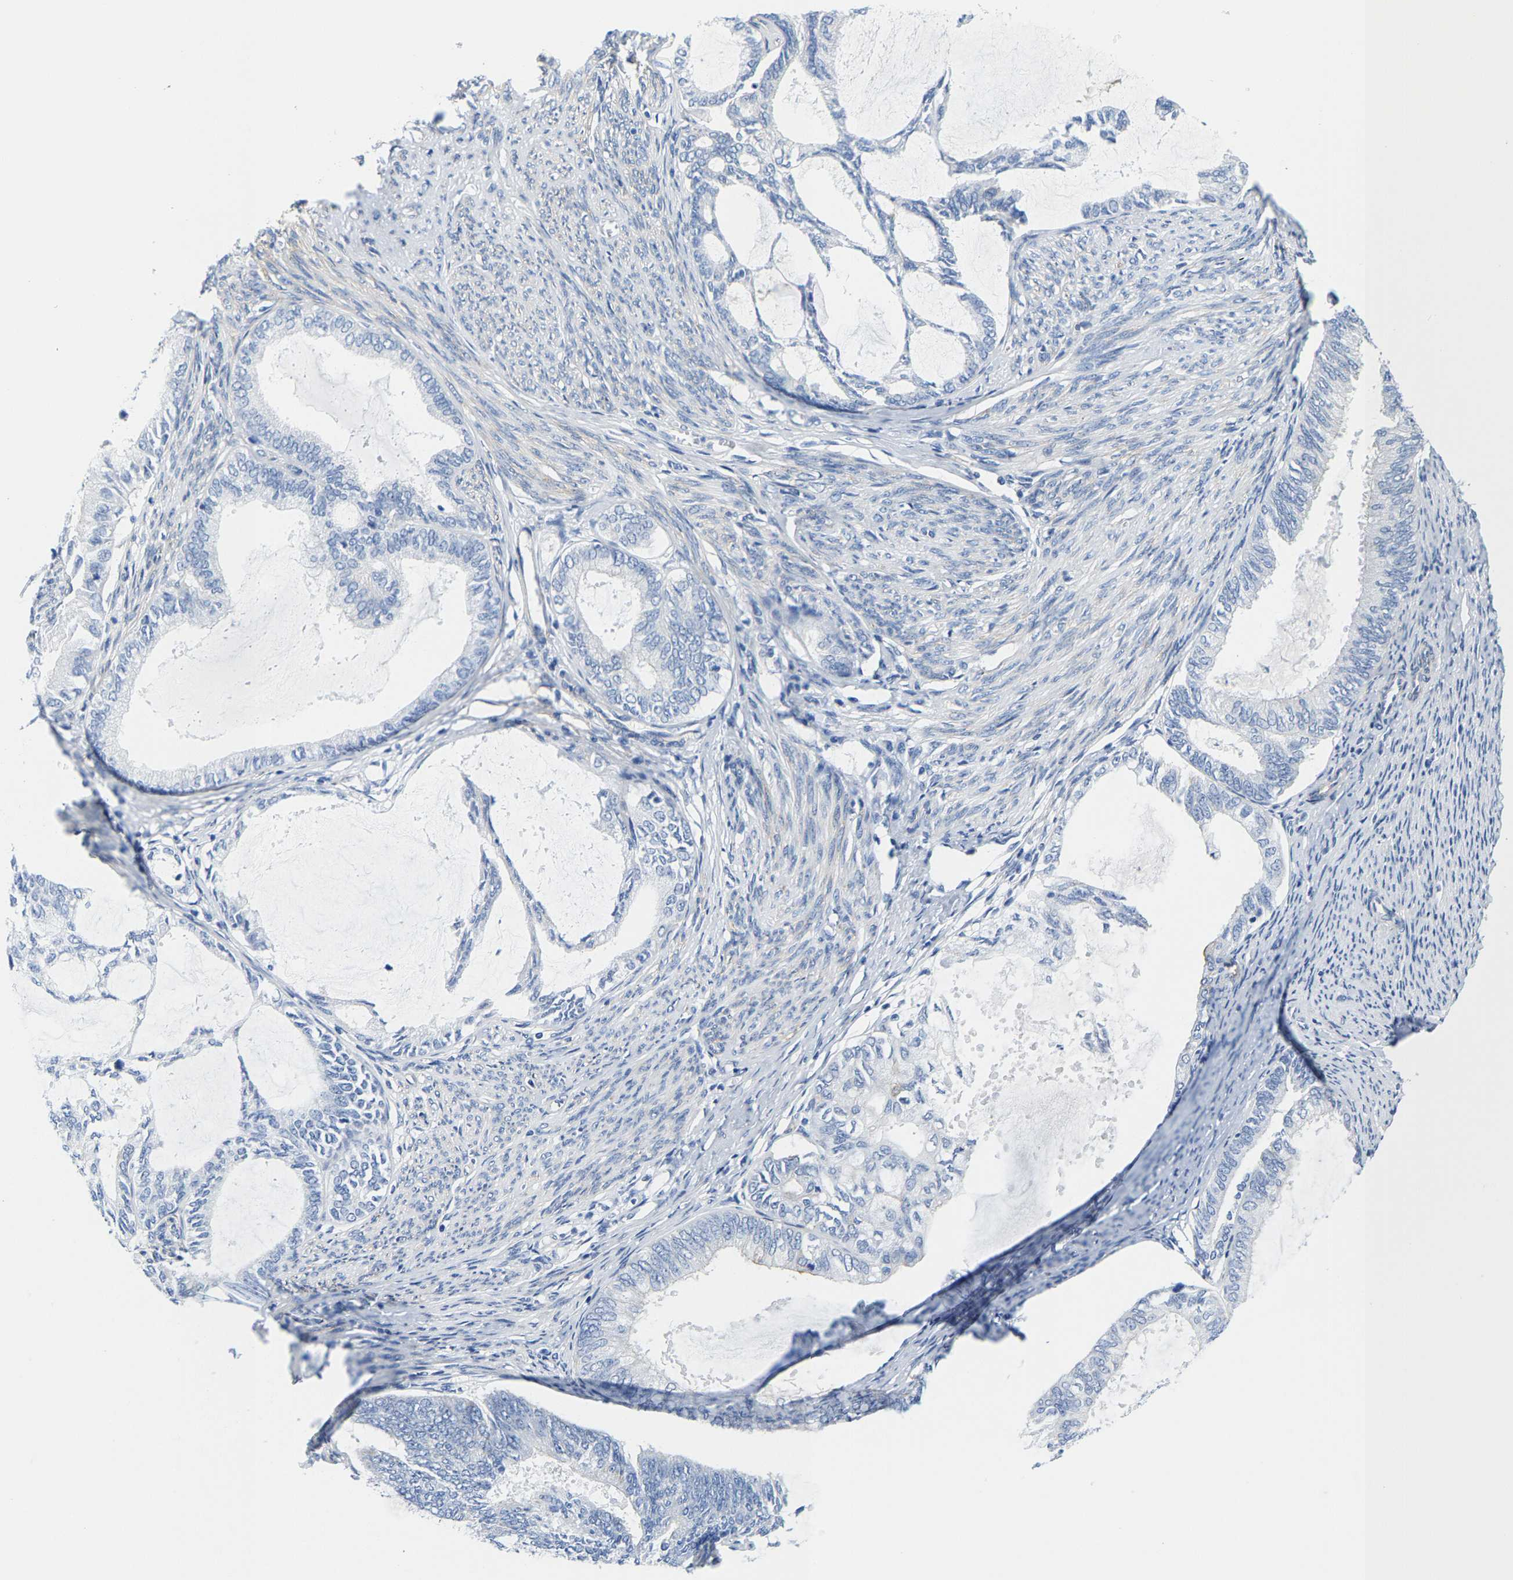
{"staining": {"intensity": "negative", "quantity": "none", "location": "none"}, "tissue": "endometrial cancer", "cell_type": "Tumor cells", "image_type": "cancer", "snomed": [{"axis": "morphology", "description": "Adenocarcinoma, NOS"}, {"axis": "topography", "description": "Endometrium"}], "caption": "Protein analysis of endometrial cancer reveals no significant positivity in tumor cells.", "gene": "DSCAM", "patient": {"sex": "female", "age": 86}}